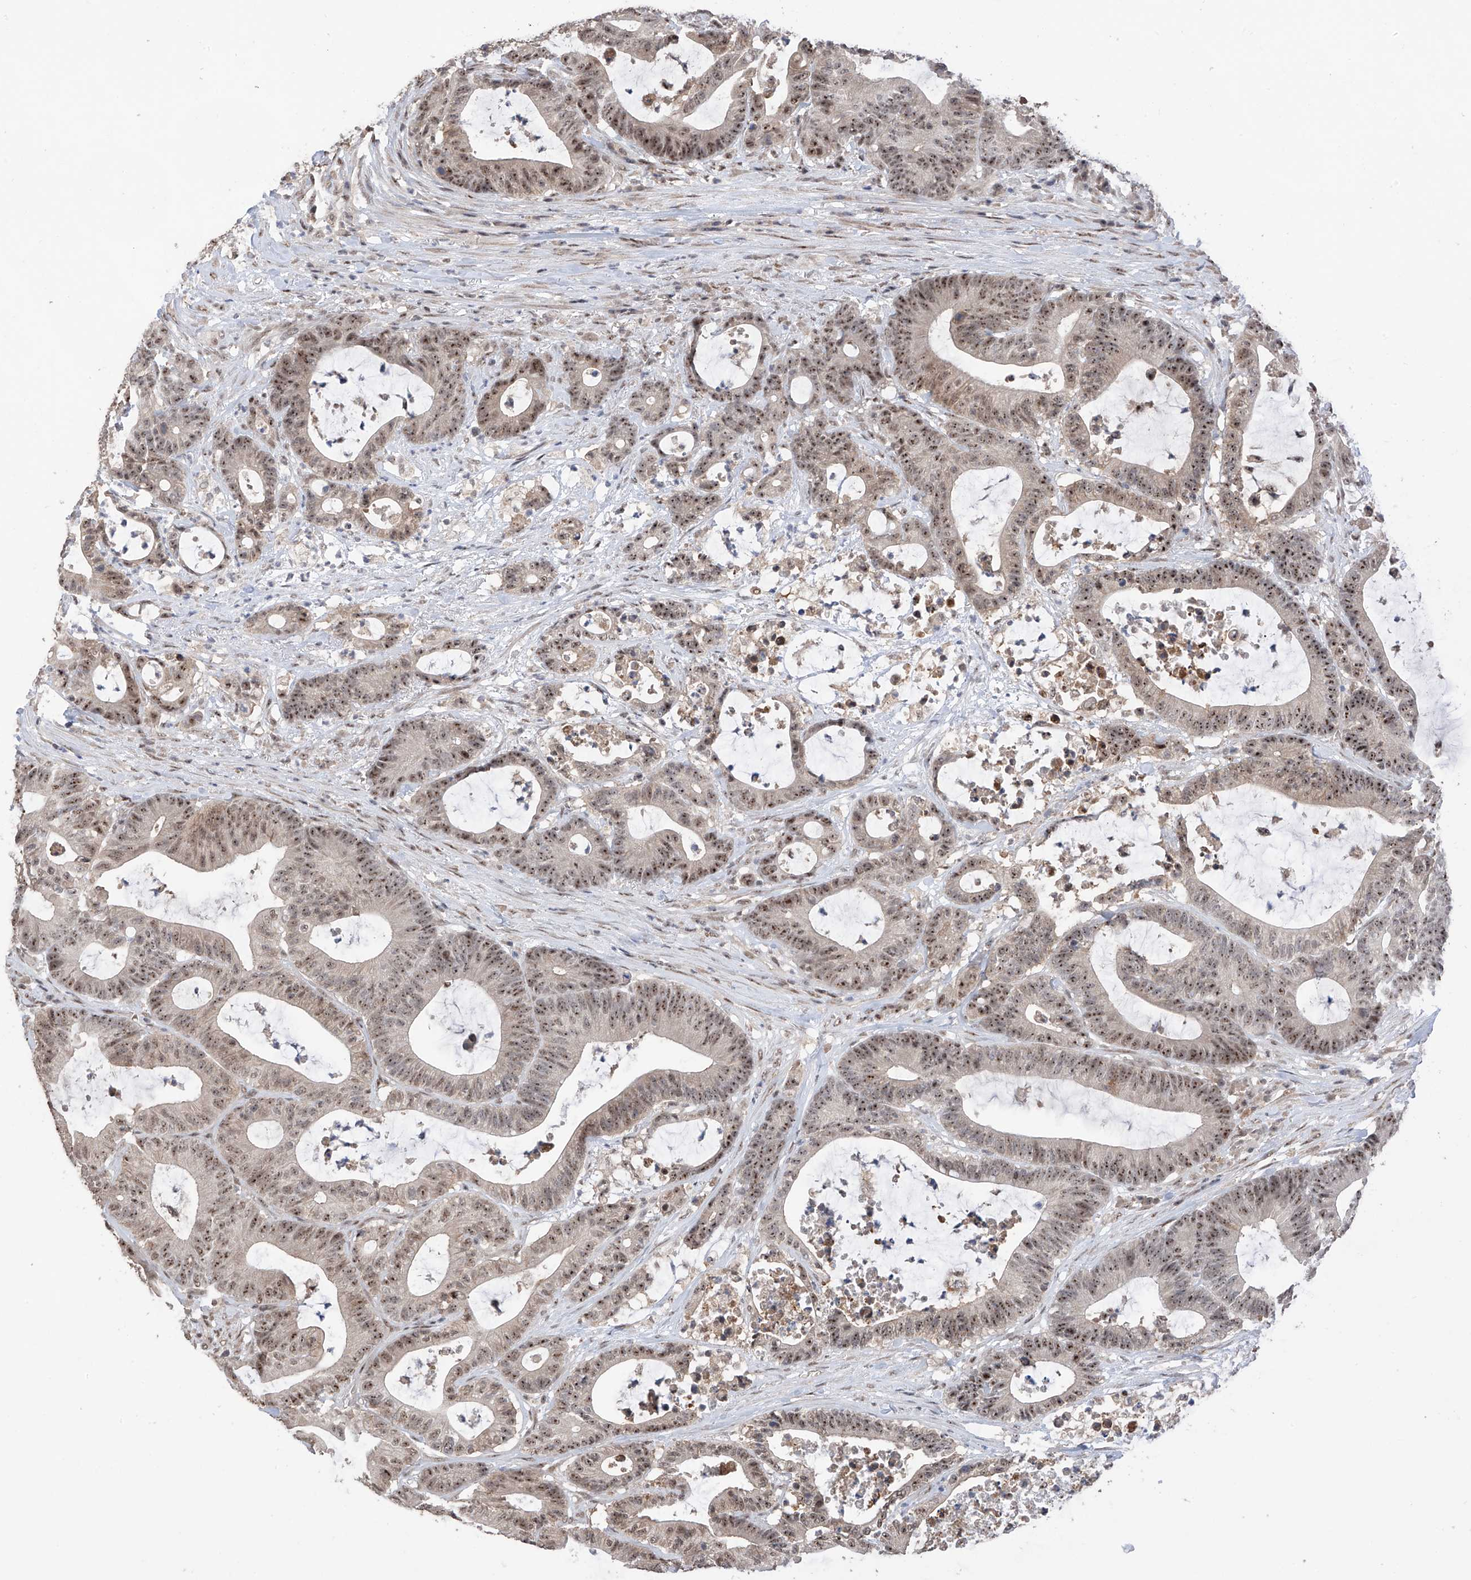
{"staining": {"intensity": "moderate", "quantity": ">75%", "location": "nuclear"}, "tissue": "colorectal cancer", "cell_type": "Tumor cells", "image_type": "cancer", "snomed": [{"axis": "morphology", "description": "Adenocarcinoma, NOS"}, {"axis": "topography", "description": "Colon"}], "caption": "The photomicrograph shows staining of colorectal adenocarcinoma, revealing moderate nuclear protein staining (brown color) within tumor cells.", "gene": "C1orf131", "patient": {"sex": "female", "age": 84}}